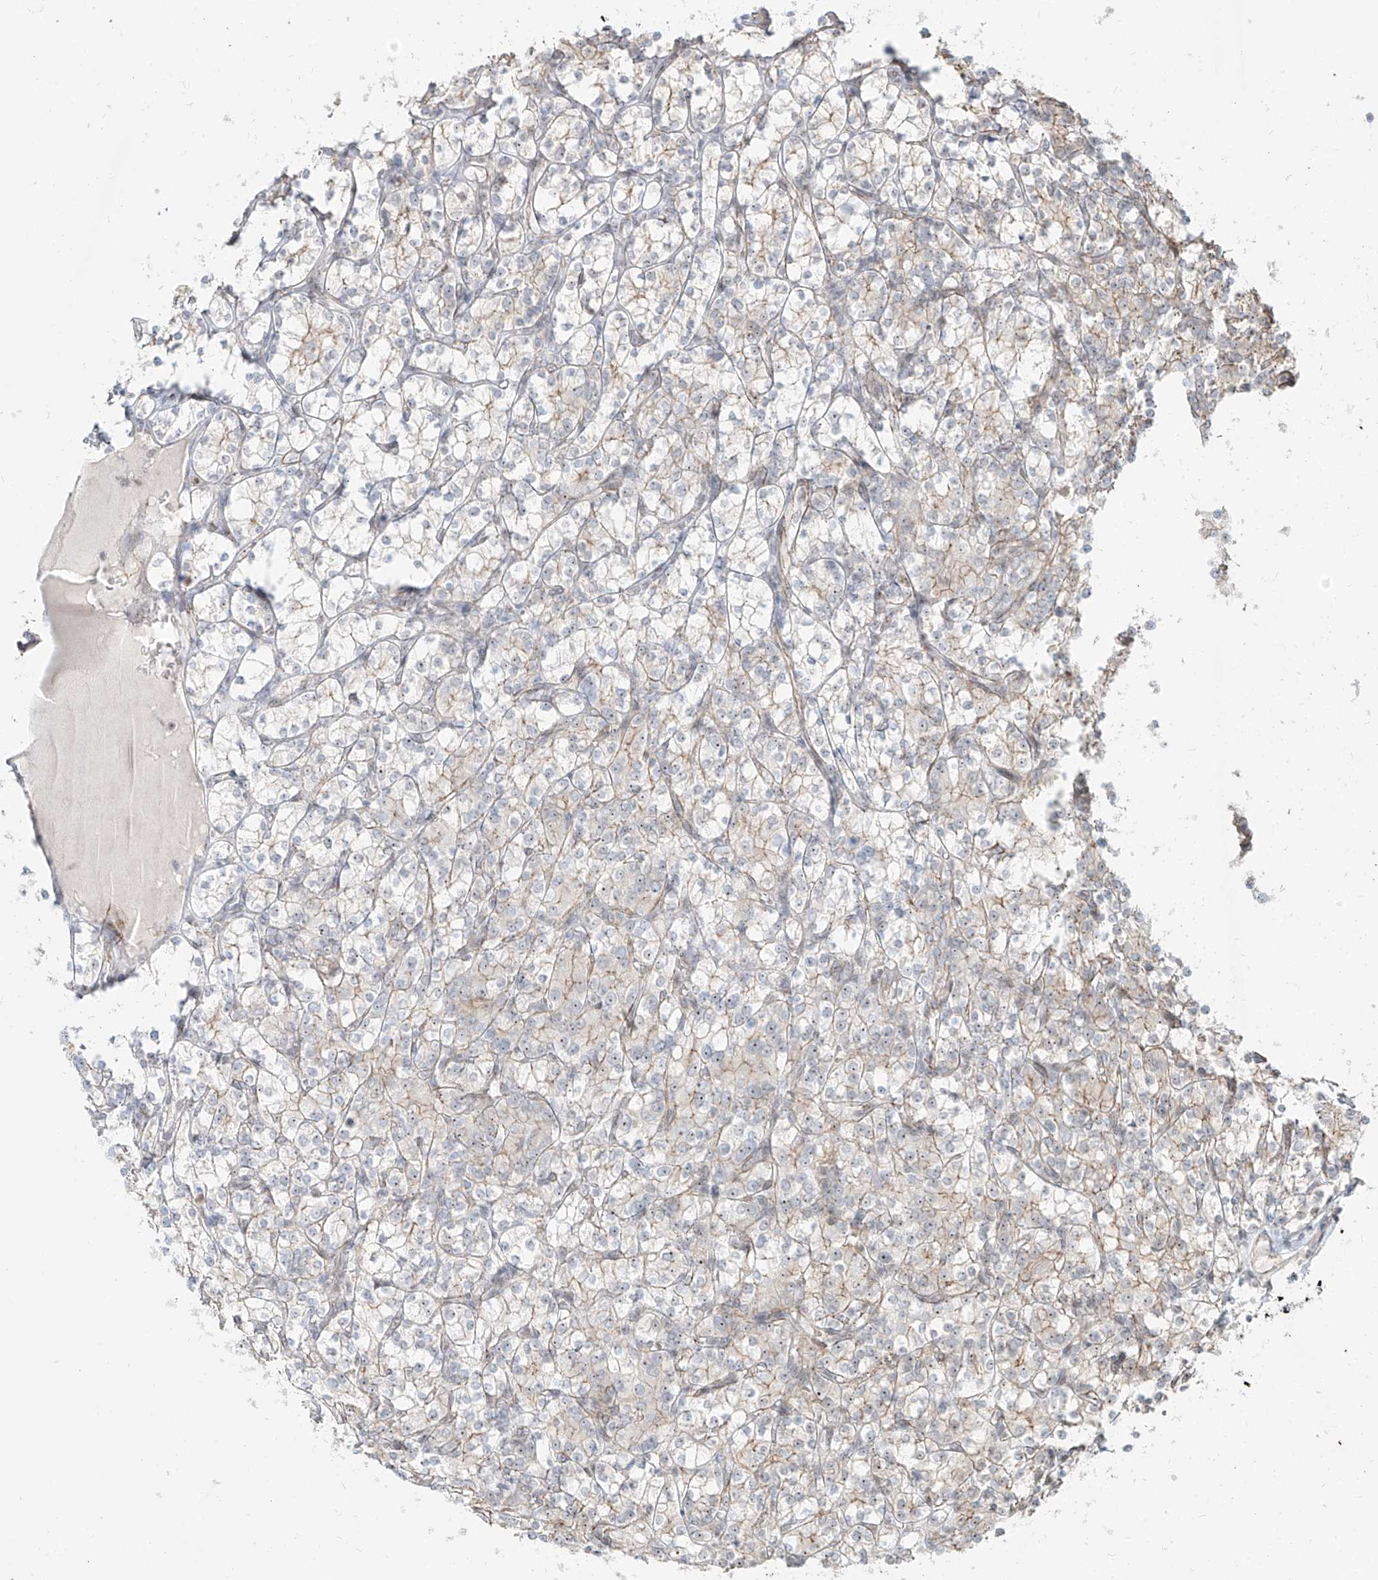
{"staining": {"intensity": "weak", "quantity": "<25%", "location": "cytoplasmic/membranous,nuclear"}, "tissue": "renal cancer", "cell_type": "Tumor cells", "image_type": "cancer", "snomed": [{"axis": "morphology", "description": "Adenocarcinoma, NOS"}, {"axis": "topography", "description": "Kidney"}], "caption": "Renal adenocarcinoma was stained to show a protein in brown. There is no significant expression in tumor cells.", "gene": "ZNF710", "patient": {"sex": "male", "age": 77}}